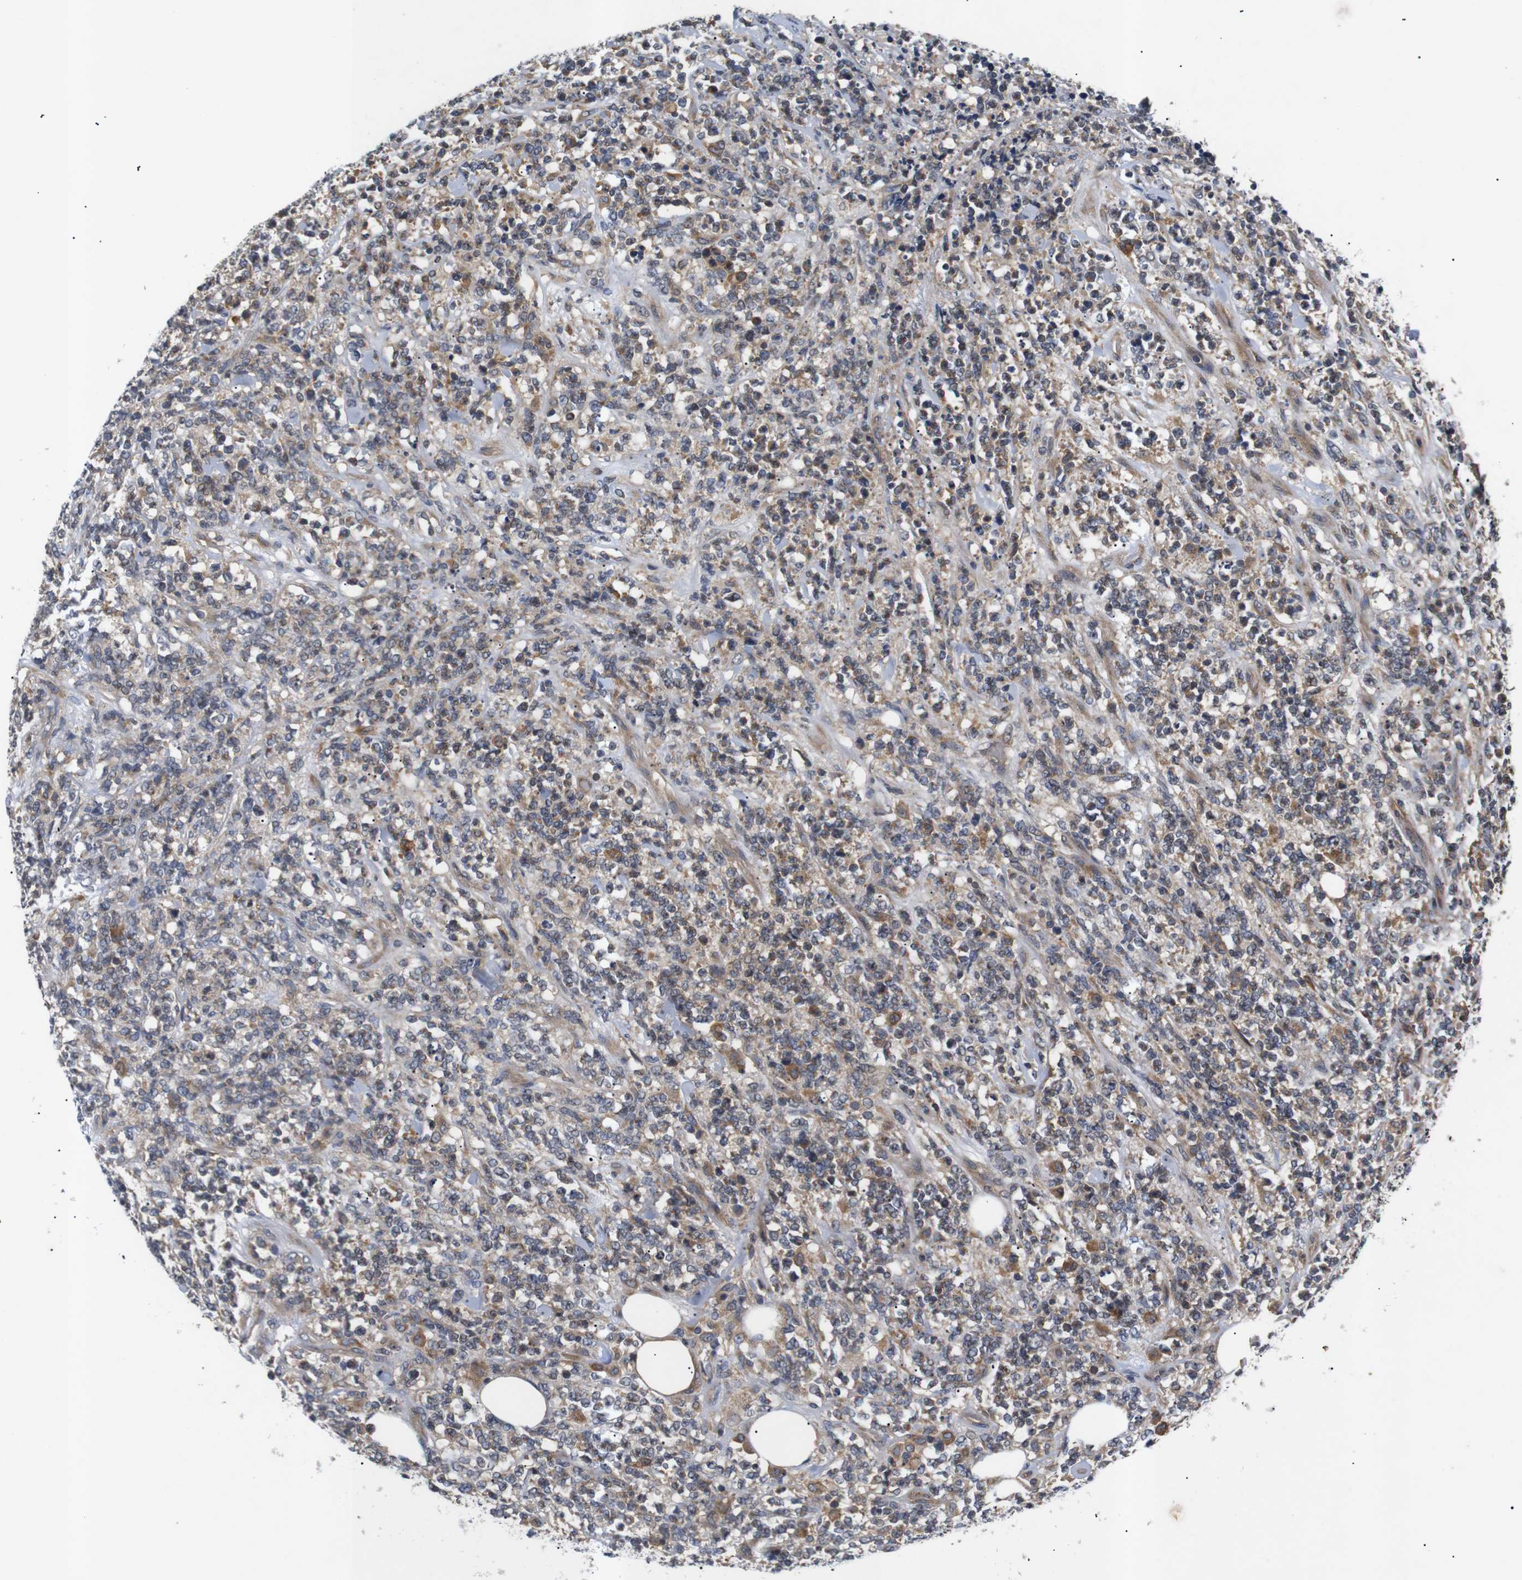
{"staining": {"intensity": "moderate", "quantity": "25%-75%", "location": "cytoplasmic/membranous"}, "tissue": "lymphoma", "cell_type": "Tumor cells", "image_type": "cancer", "snomed": [{"axis": "morphology", "description": "Malignant lymphoma, non-Hodgkin's type, High grade"}, {"axis": "topography", "description": "Soft tissue"}], "caption": "Immunohistochemistry staining of lymphoma, which exhibits medium levels of moderate cytoplasmic/membranous positivity in approximately 25%-75% of tumor cells indicating moderate cytoplasmic/membranous protein expression. The staining was performed using DAB (3,3'-diaminobenzidine) (brown) for protein detection and nuclei were counterstained in hematoxylin (blue).", "gene": "RIPK1", "patient": {"sex": "male", "age": 18}}